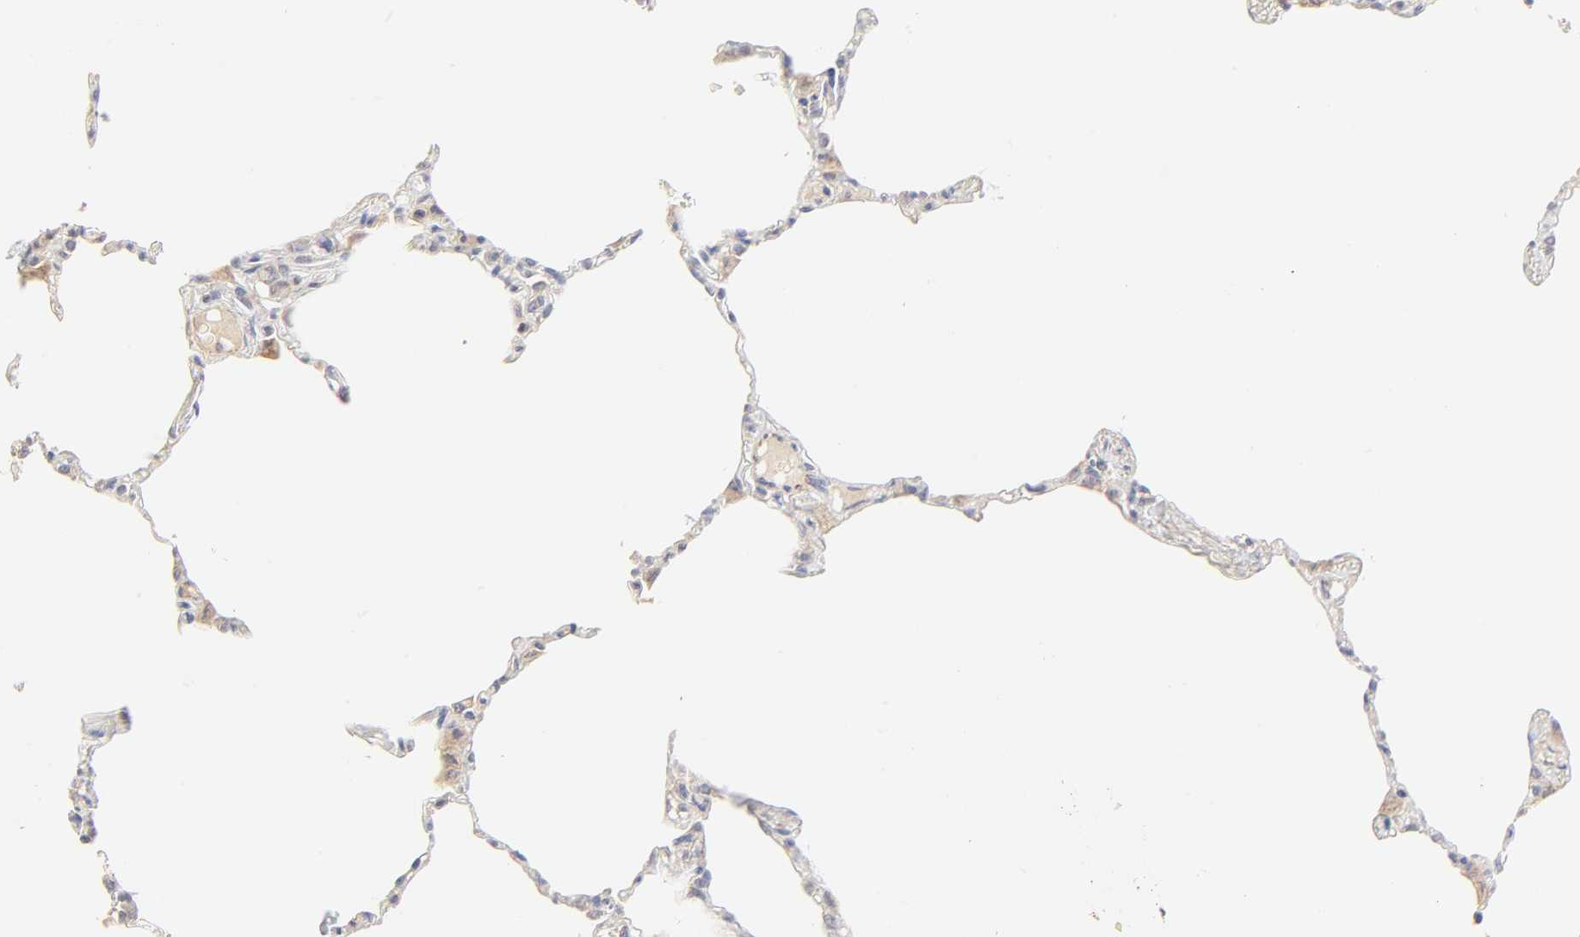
{"staining": {"intensity": "negative", "quantity": "none", "location": "none"}, "tissue": "lung", "cell_type": "Alveolar cells", "image_type": "normal", "snomed": [{"axis": "morphology", "description": "Normal tissue, NOS"}, {"axis": "topography", "description": "Lung"}], "caption": "The photomicrograph exhibits no significant staining in alveolar cells of lung. (DAB (3,3'-diaminobenzidine) immunohistochemistry visualized using brightfield microscopy, high magnification).", "gene": "MTERF2", "patient": {"sex": "female", "age": 49}}